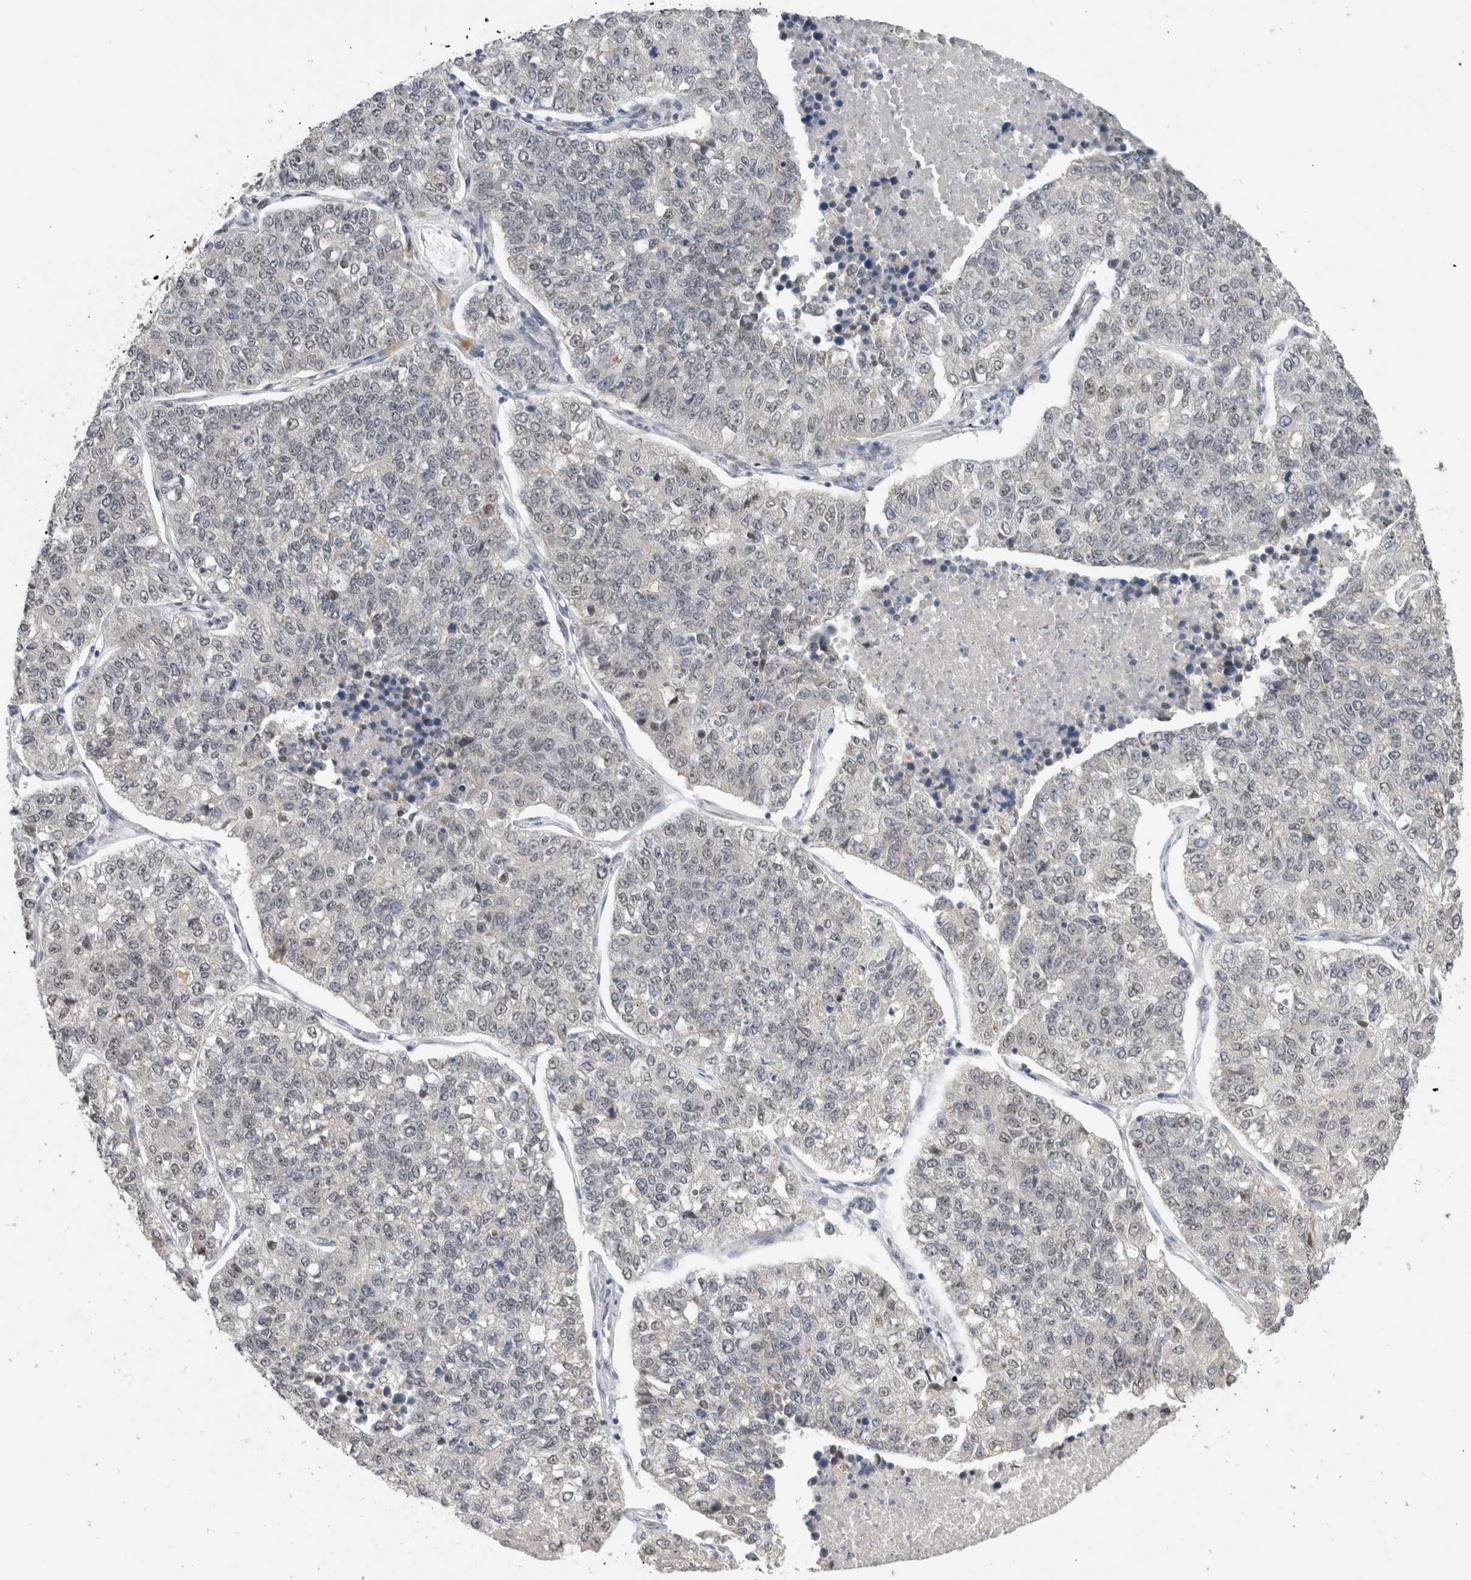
{"staining": {"intensity": "negative", "quantity": "none", "location": "none"}, "tissue": "lung cancer", "cell_type": "Tumor cells", "image_type": "cancer", "snomed": [{"axis": "morphology", "description": "Adenocarcinoma, NOS"}, {"axis": "topography", "description": "Lung"}], "caption": "A histopathology image of human lung cancer is negative for staining in tumor cells.", "gene": "DDX42", "patient": {"sex": "male", "age": 49}}